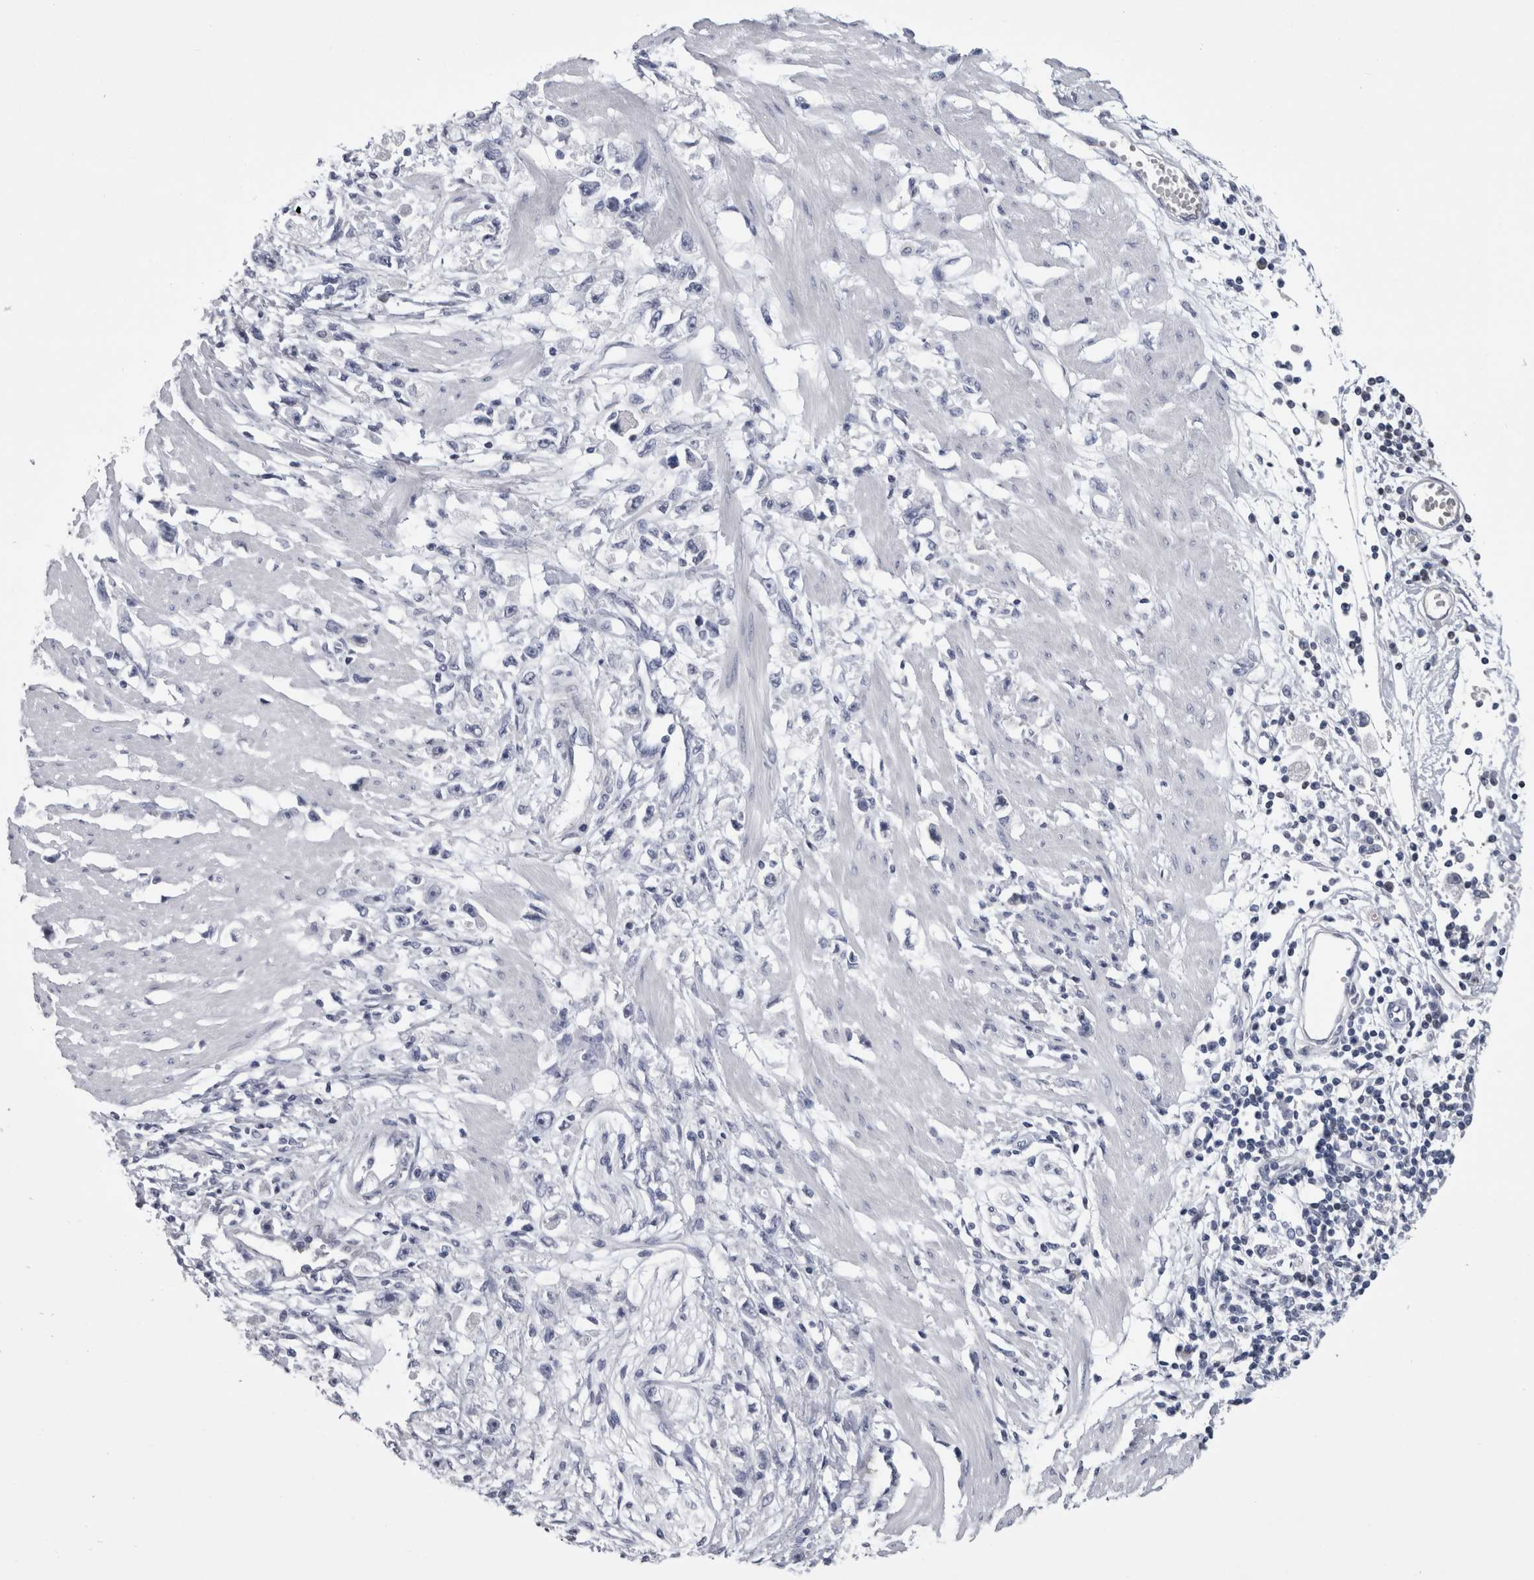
{"staining": {"intensity": "negative", "quantity": "none", "location": "none"}, "tissue": "stomach cancer", "cell_type": "Tumor cells", "image_type": "cancer", "snomed": [{"axis": "morphology", "description": "Adenocarcinoma, NOS"}, {"axis": "topography", "description": "Stomach"}], "caption": "Stomach adenocarcinoma stained for a protein using immunohistochemistry (IHC) displays no positivity tumor cells.", "gene": "PAX5", "patient": {"sex": "female", "age": 59}}